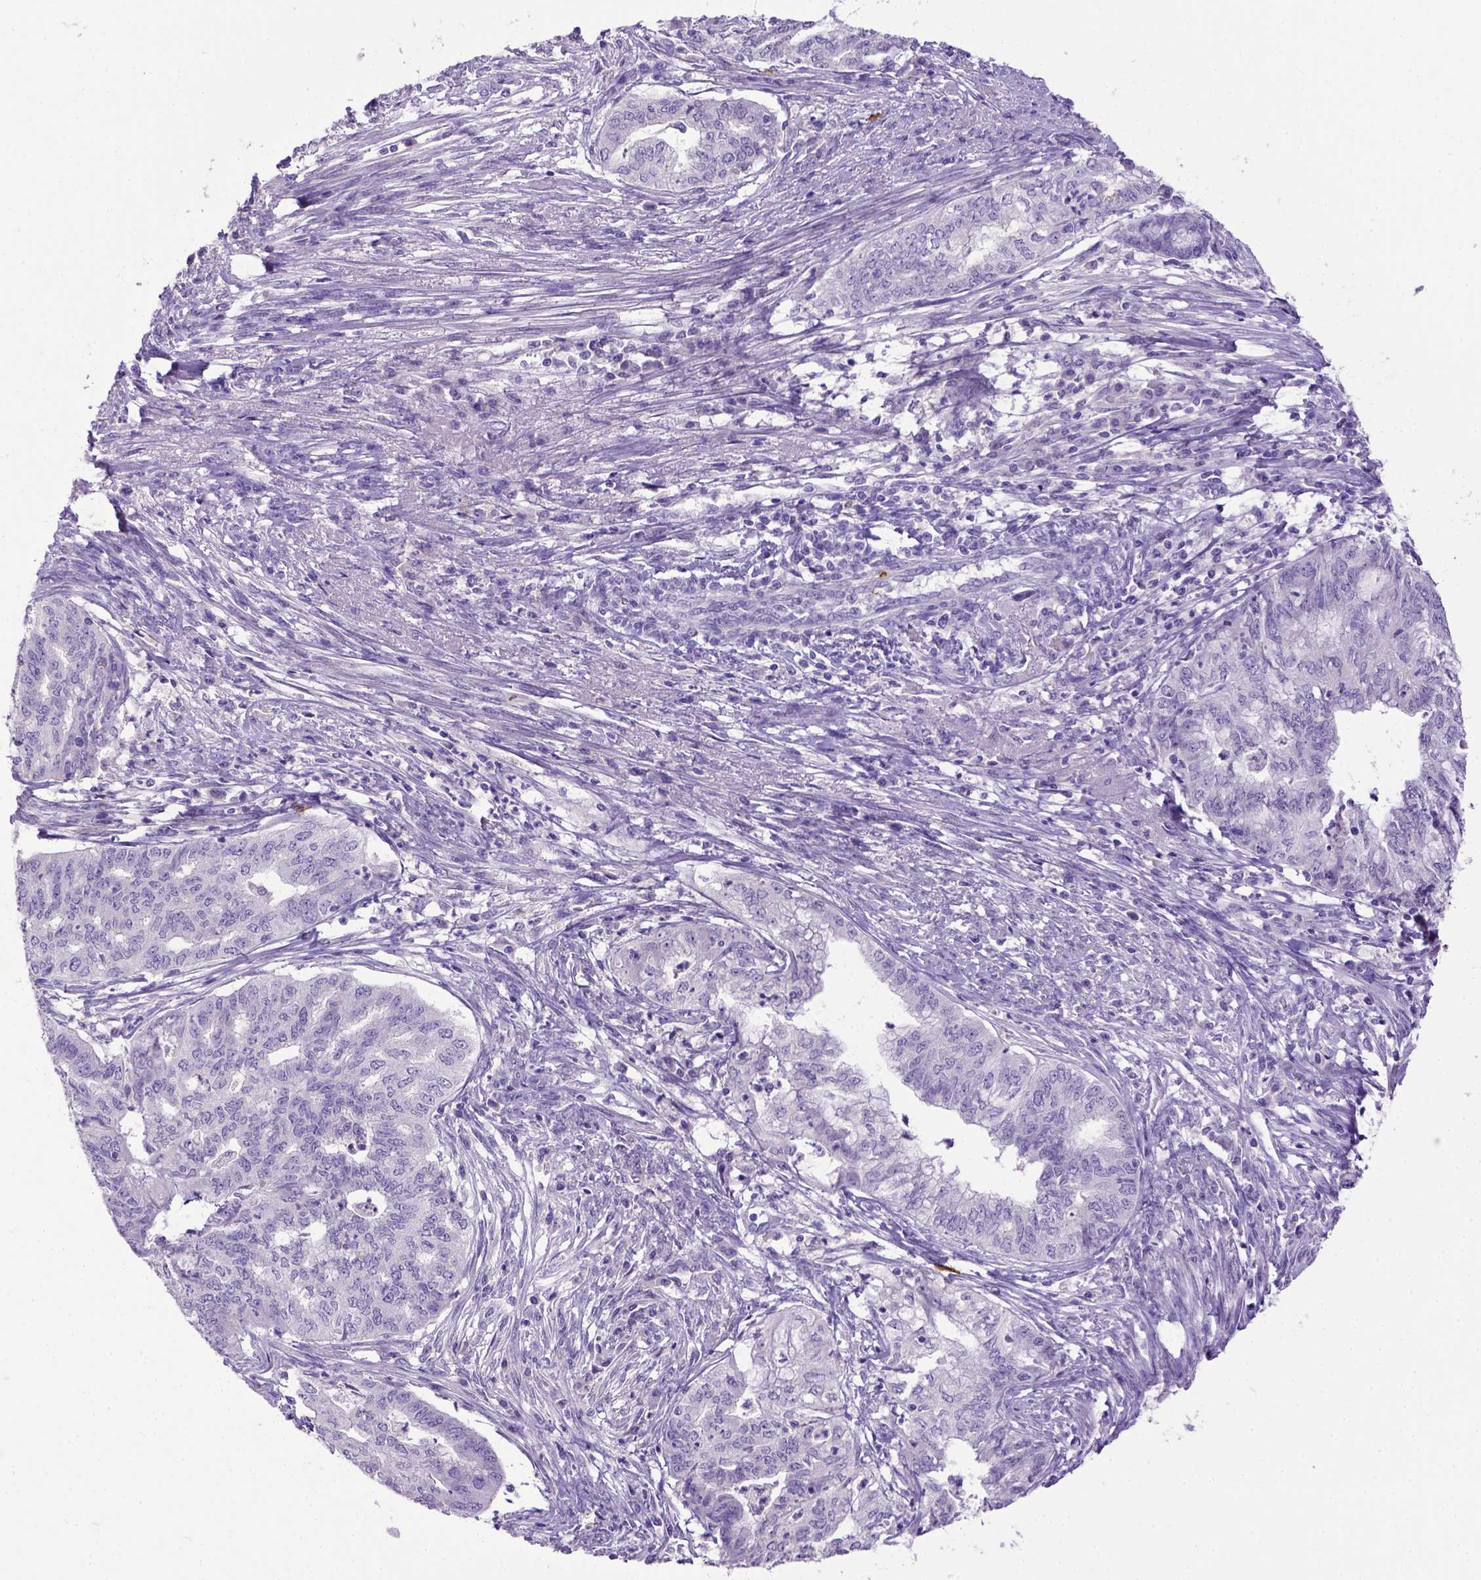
{"staining": {"intensity": "negative", "quantity": "none", "location": "none"}, "tissue": "endometrial cancer", "cell_type": "Tumor cells", "image_type": "cancer", "snomed": [{"axis": "morphology", "description": "Adenocarcinoma, NOS"}, {"axis": "topography", "description": "Endometrium"}], "caption": "IHC histopathology image of endometrial cancer stained for a protein (brown), which exhibits no expression in tumor cells. (DAB IHC with hematoxylin counter stain).", "gene": "B3GAT1", "patient": {"sex": "female", "age": 79}}